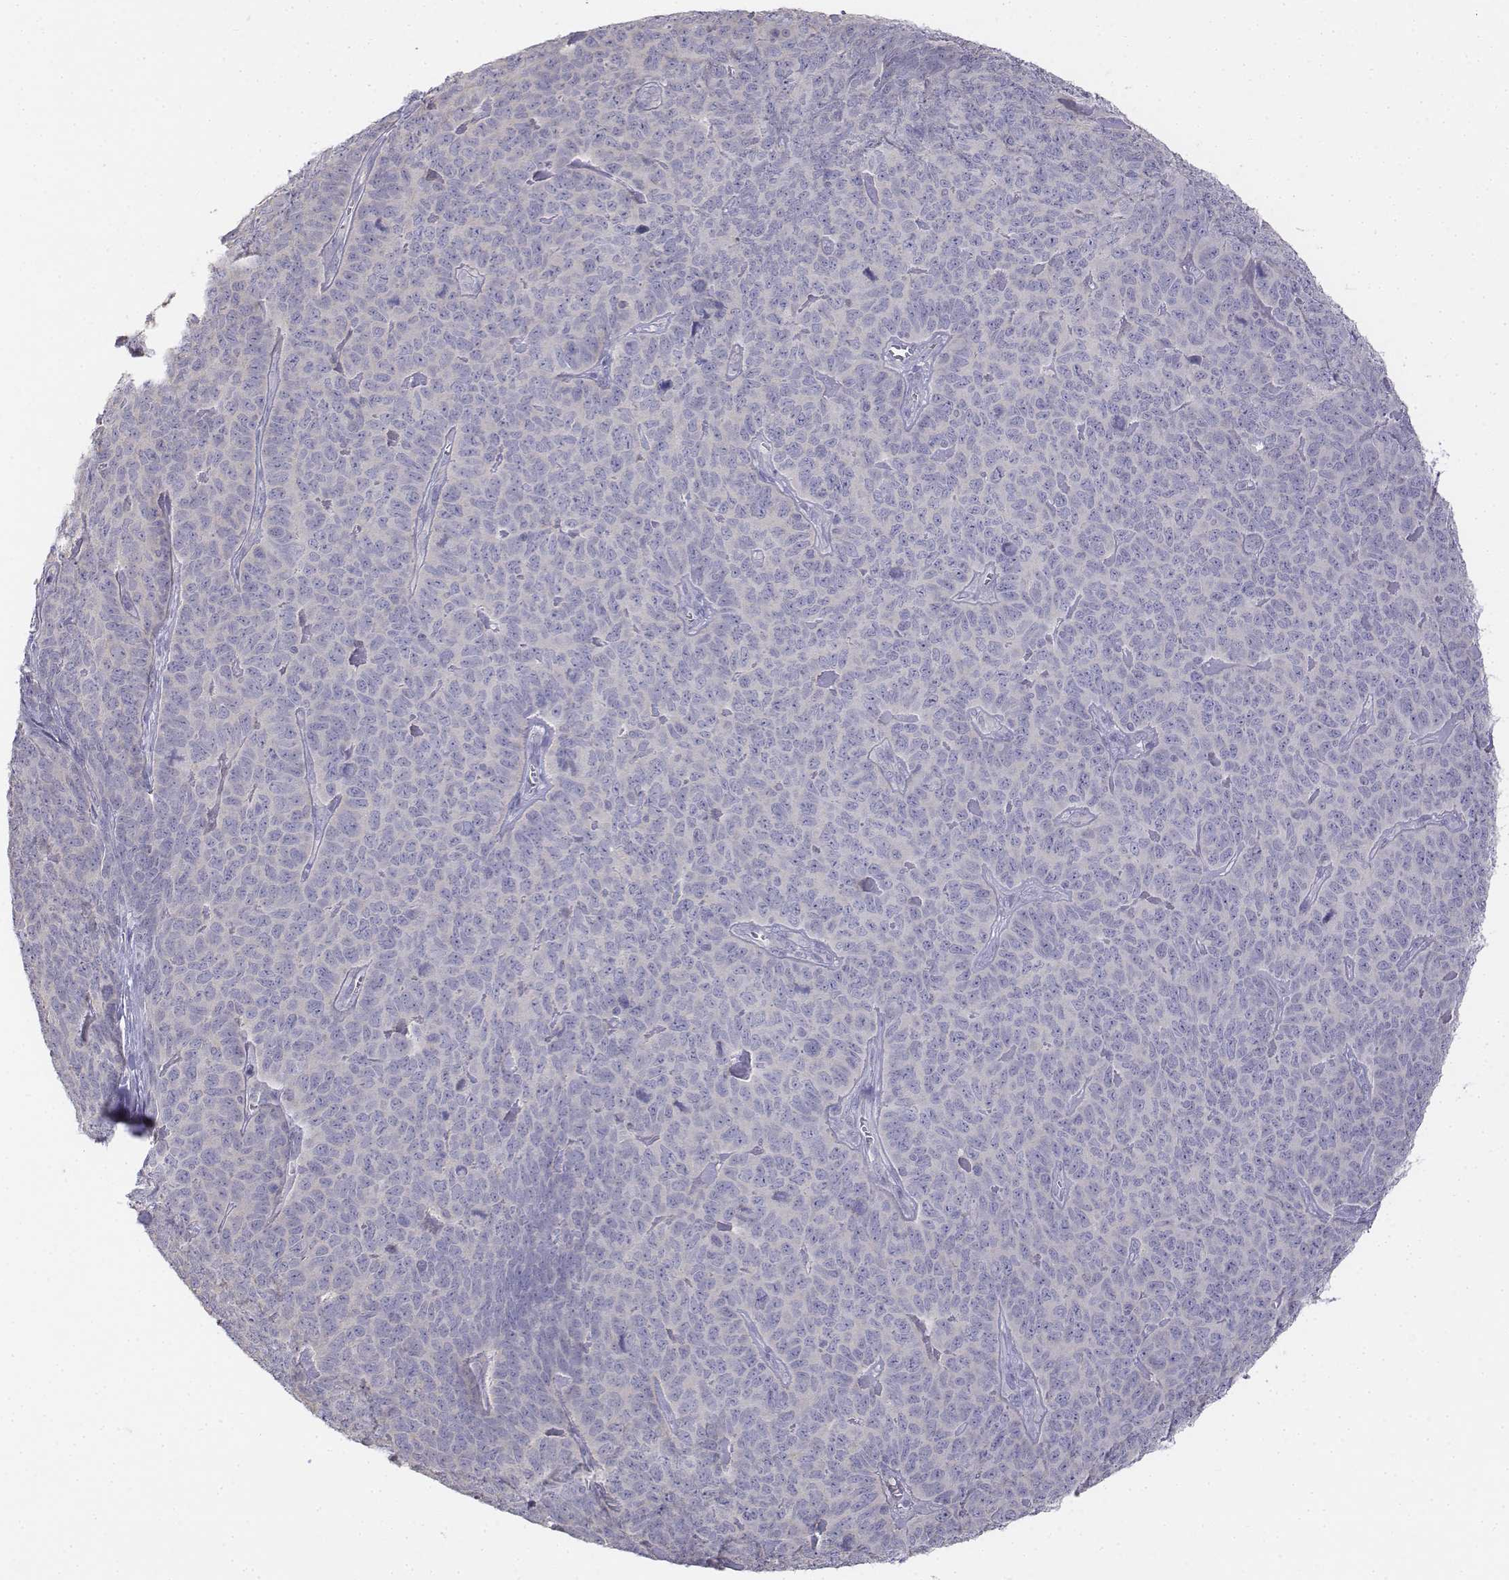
{"staining": {"intensity": "negative", "quantity": "none", "location": "none"}, "tissue": "skin cancer", "cell_type": "Tumor cells", "image_type": "cancer", "snomed": [{"axis": "morphology", "description": "Squamous cell carcinoma, NOS"}, {"axis": "topography", "description": "Skin"}, {"axis": "topography", "description": "Anal"}], "caption": "A photomicrograph of squamous cell carcinoma (skin) stained for a protein exhibits no brown staining in tumor cells.", "gene": "LGSN", "patient": {"sex": "female", "age": 51}}